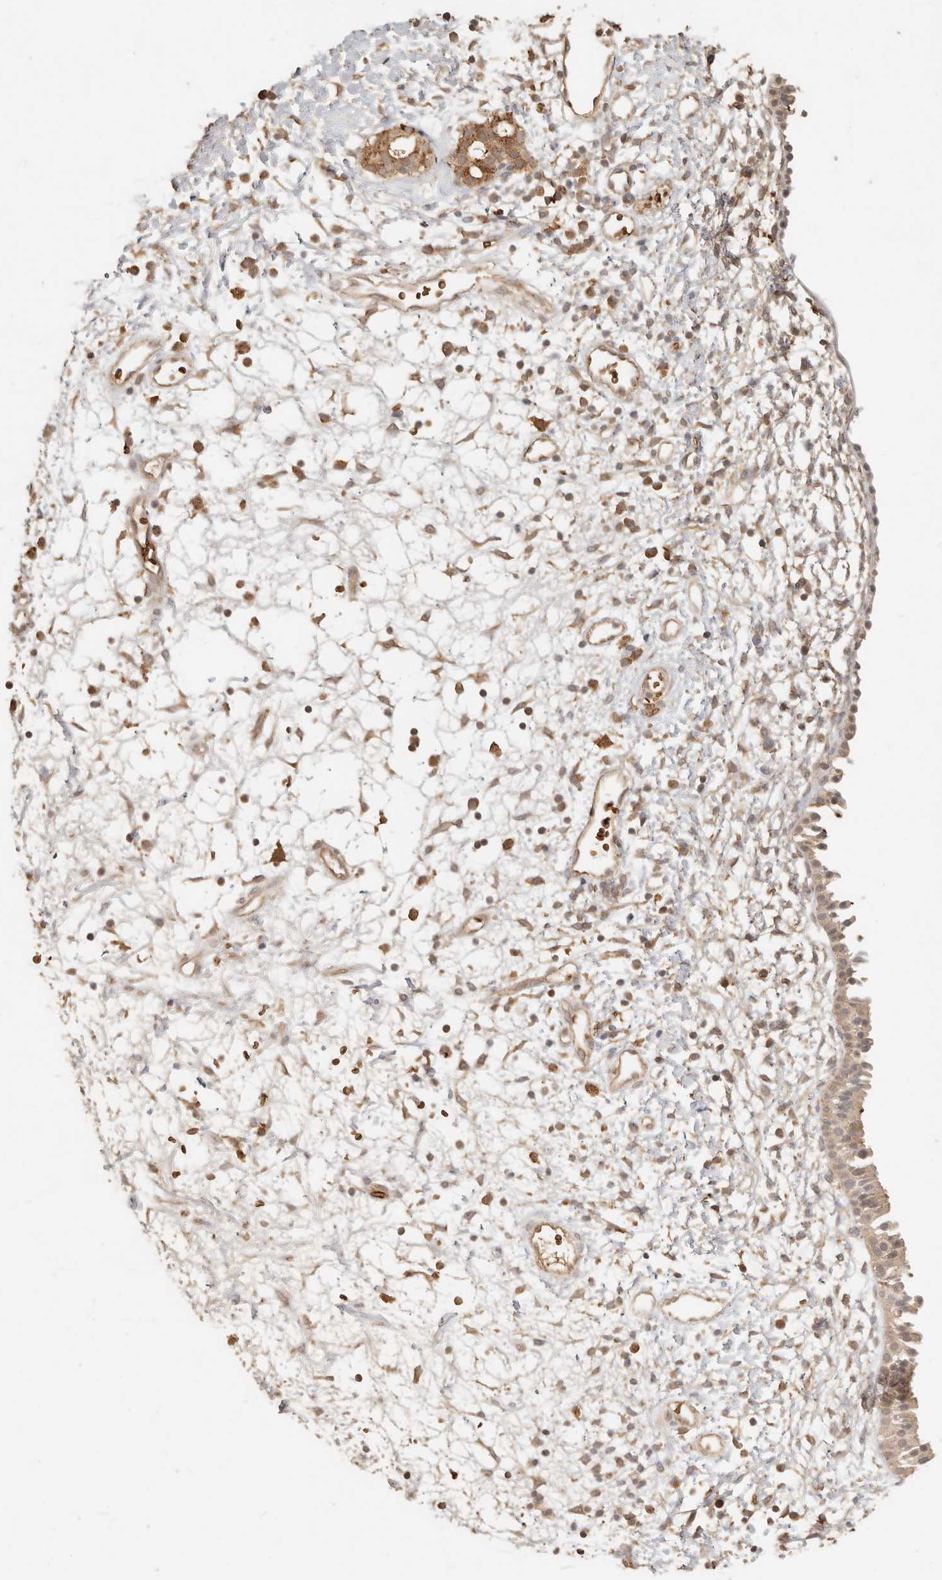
{"staining": {"intensity": "weak", "quantity": ">75%", "location": "cytoplasmic/membranous"}, "tissue": "nasopharynx", "cell_type": "Respiratory epithelial cells", "image_type": "normal", "snomed": [{"axis": "morphology", "description": "Normal tissue, NOS"}, {"axis": "topography", "description": "Nasopharynx"}], "caption": "IHC of unremarkable human nasopharynx exhibits low levels of weak cytoplasmic/membranous expression in about >75% of respiratory epithelial cells. (brown staining indicates protein expression, while blue staining denotes nuclei).", "gene": "INTS11", "patient": {"sex": "male", "age": 22}}